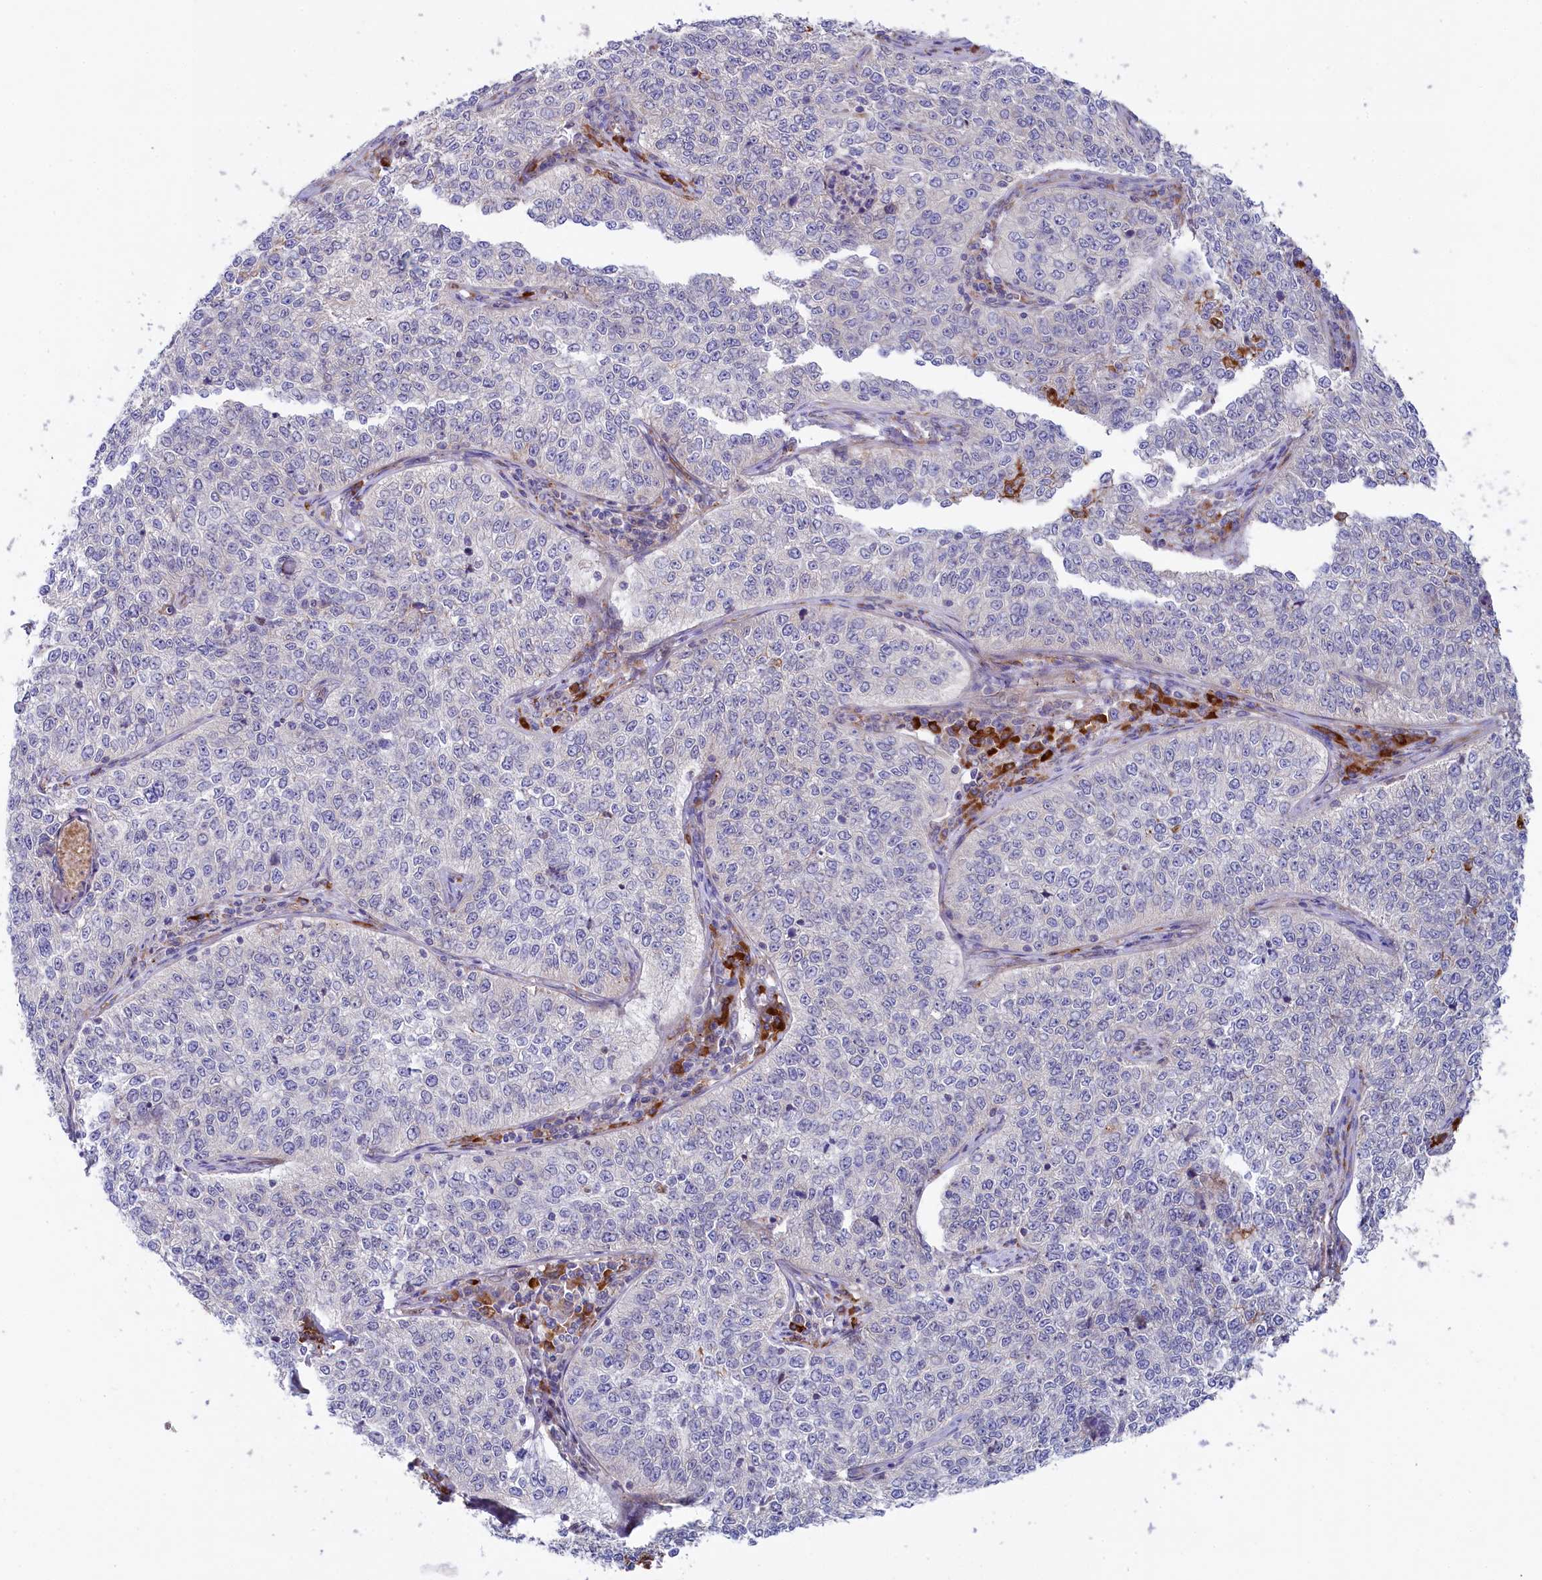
{"staining": {"intensity": "negative", "quantity": "none", "location": "none"}, "tissue": "cervical cancer", "cell_type": "Tumor cells", "image_type": "cancer", "snomed": [{"axis": "morphology", "description": "Squamous cell carcinoma, NOS"}, {"axis": "topography", "description": "Cervix"}], "caption": "There is no significant positivity in tumor cells of squamous cell carcinoma (cervical).", "gene": "CHID1", "patient": {"sex": "female", "age": 35}}